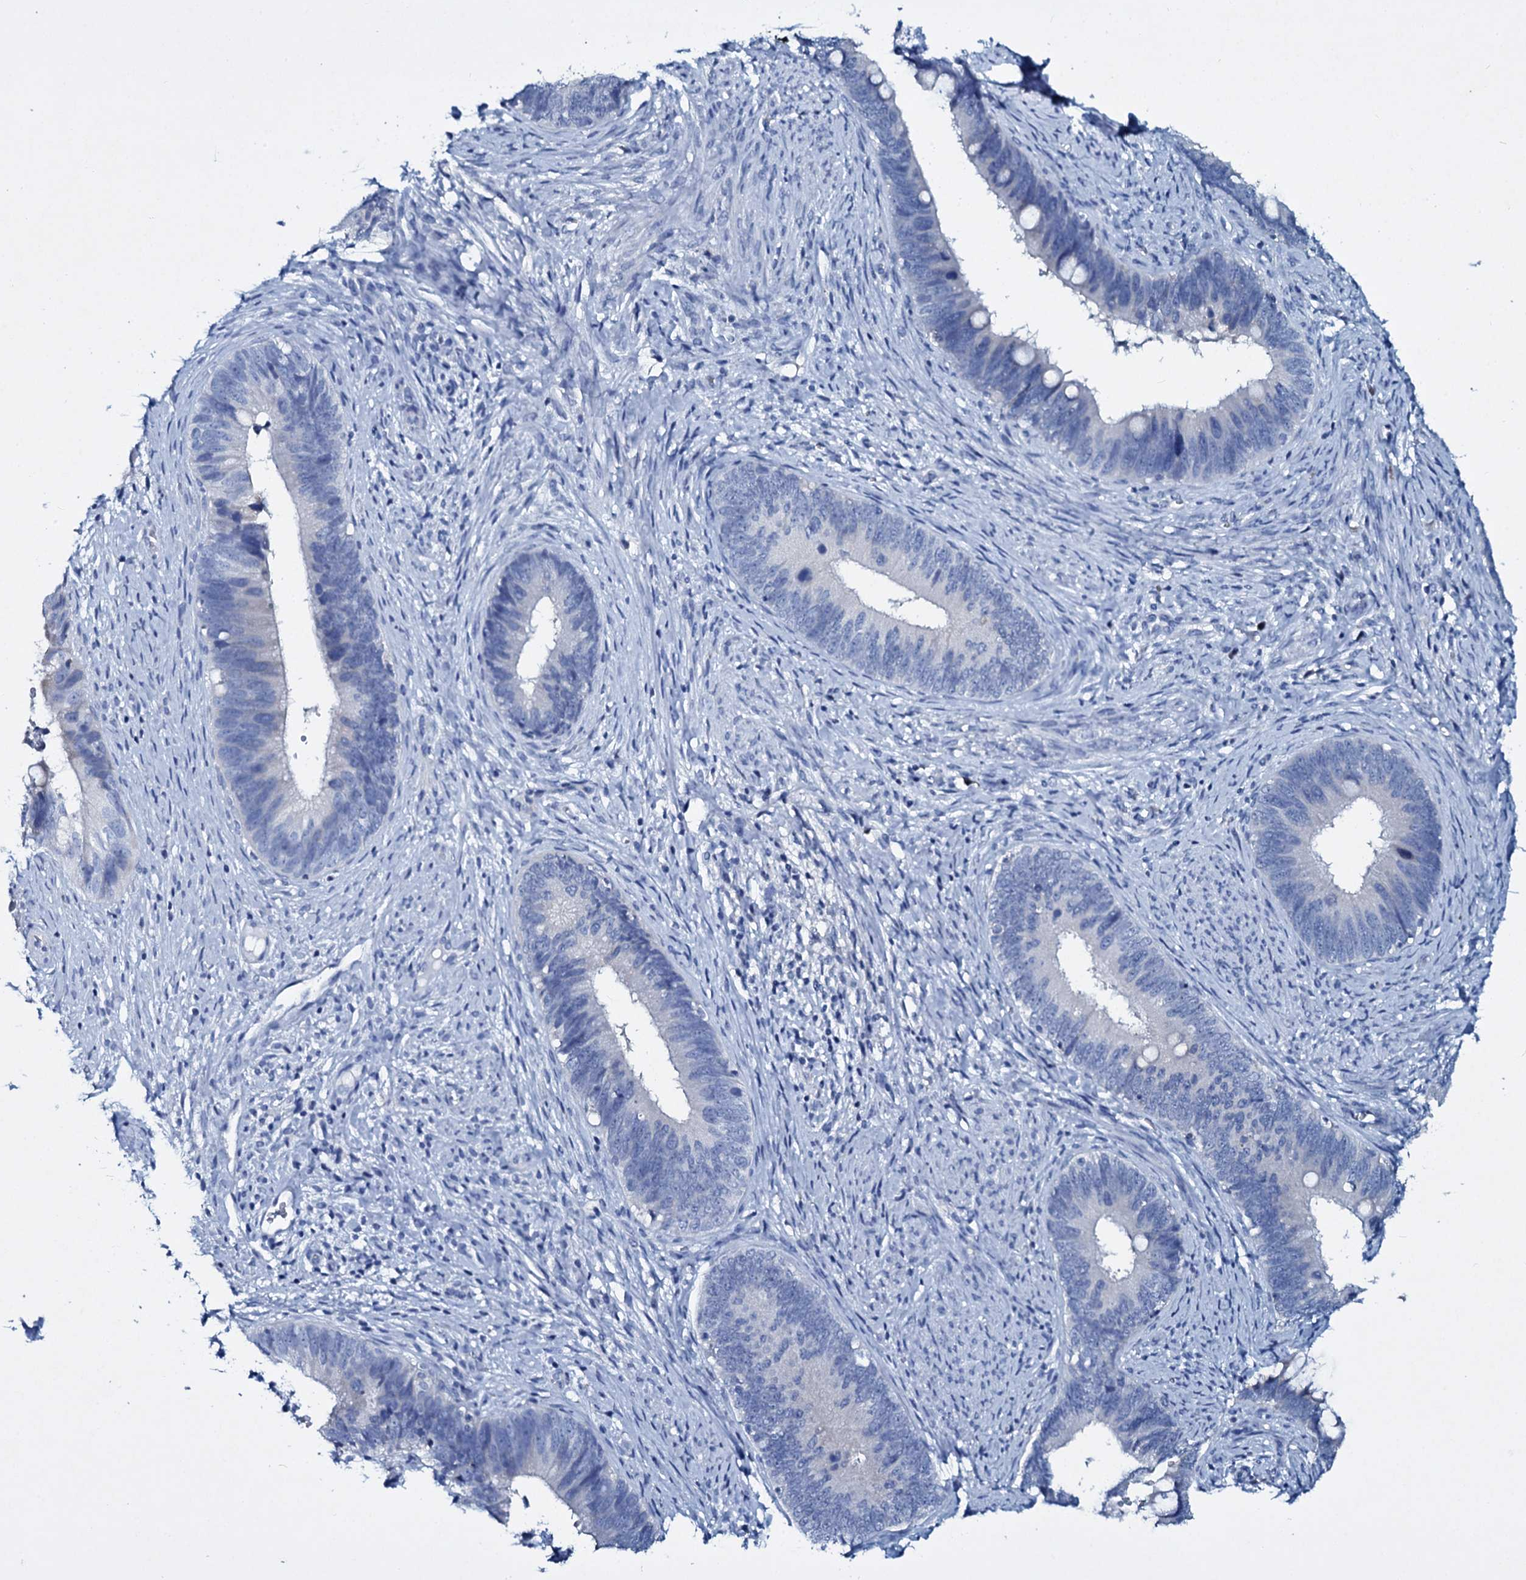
{"staining": {"intensity": "negative", "quantity": "none", "location": "none"}, "tissue": "cervical cancer", "cell_type": "Tumor cells", "image_type": "cancer", "snomed": [{"axis": "morphology", "description": "Adenocarcinoma, NOS"}, {"axis": "topography", "description": "Cervix"}], "caption": "Immunohistochemical staining of cervical adenocarcinoma demonstrates no significant expression in tumor cells.", "gene": "TPGS2", "patient": {"sex": "female", "age": 42}}